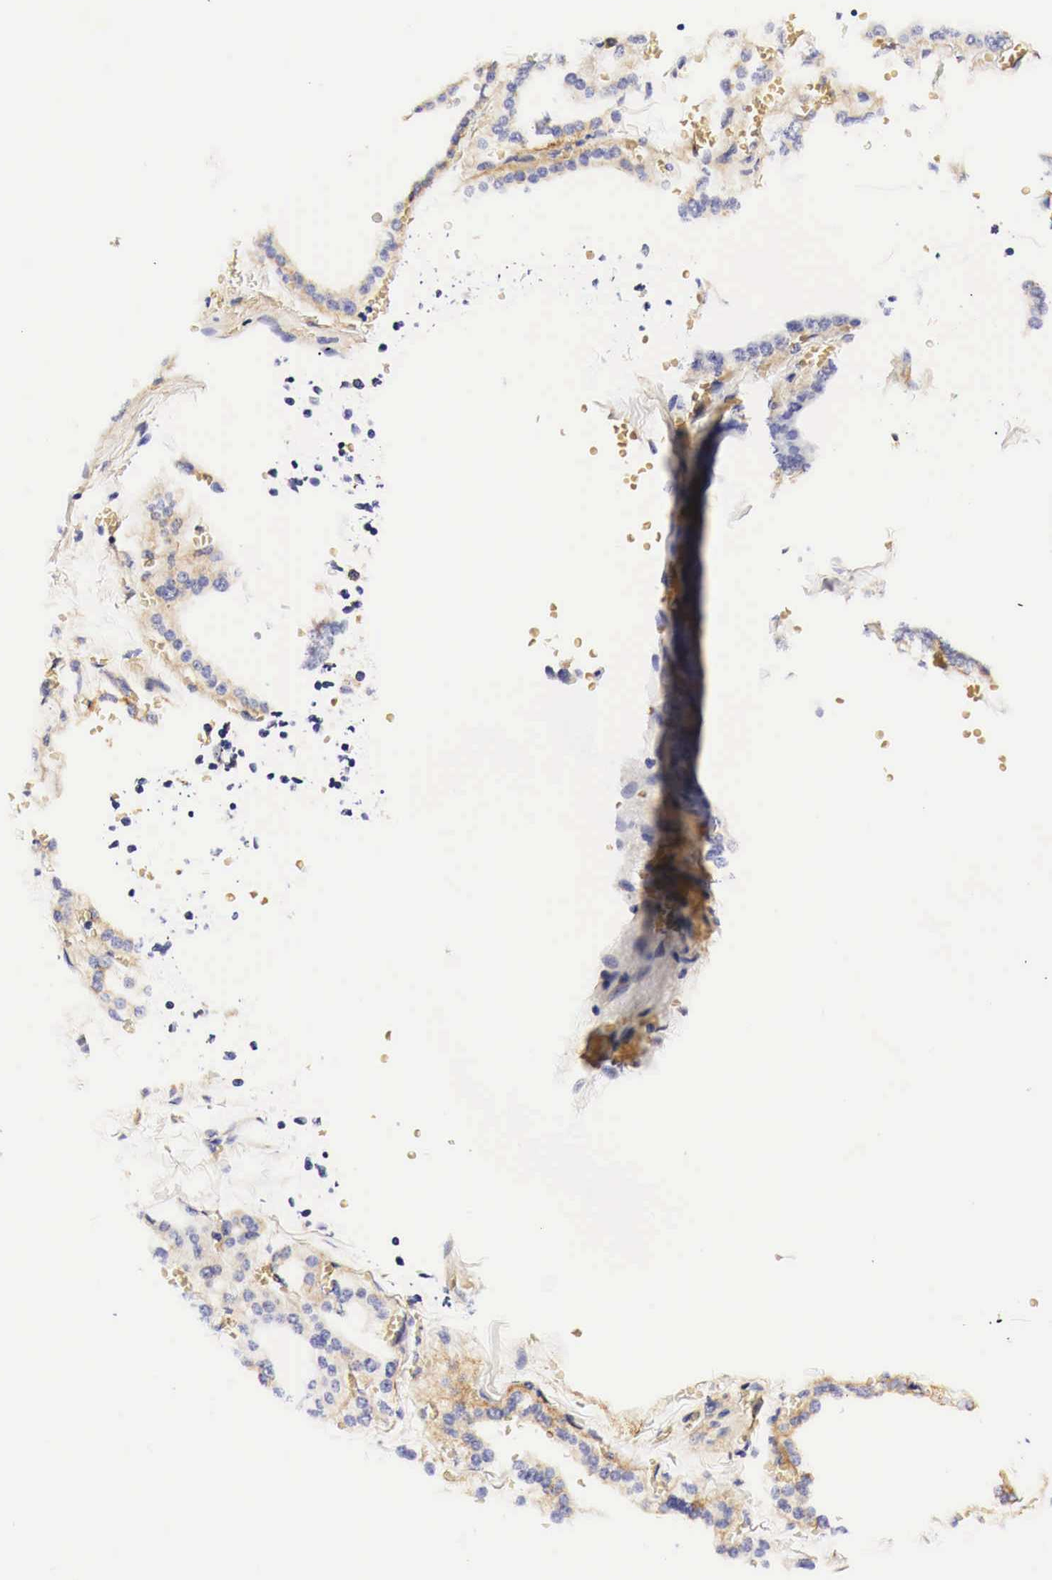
{"staining": {"intensity": "moderate", "quantity": "25%-75%", "location": "cytoplasmic/membranous"}, "tissue": "thyroid gland", "cell_type": "Glandular cells", "image_type": "normal", "snomed": [{"axis": "morphology", "description": "Normal tissue, NOS"}, {"axis": "topography", "description": "Thyroid gland"}], "caption": "DAB immunohistochemical staining of normal human thyroid gland shows moderate cytoplasmic/membranous protein expression in about 25%-75% of glandular cells. (IHC, brightfield microscopy, high magnification).", "gene": "EGFR", "patient": {"sex": "female", "age": 55}}